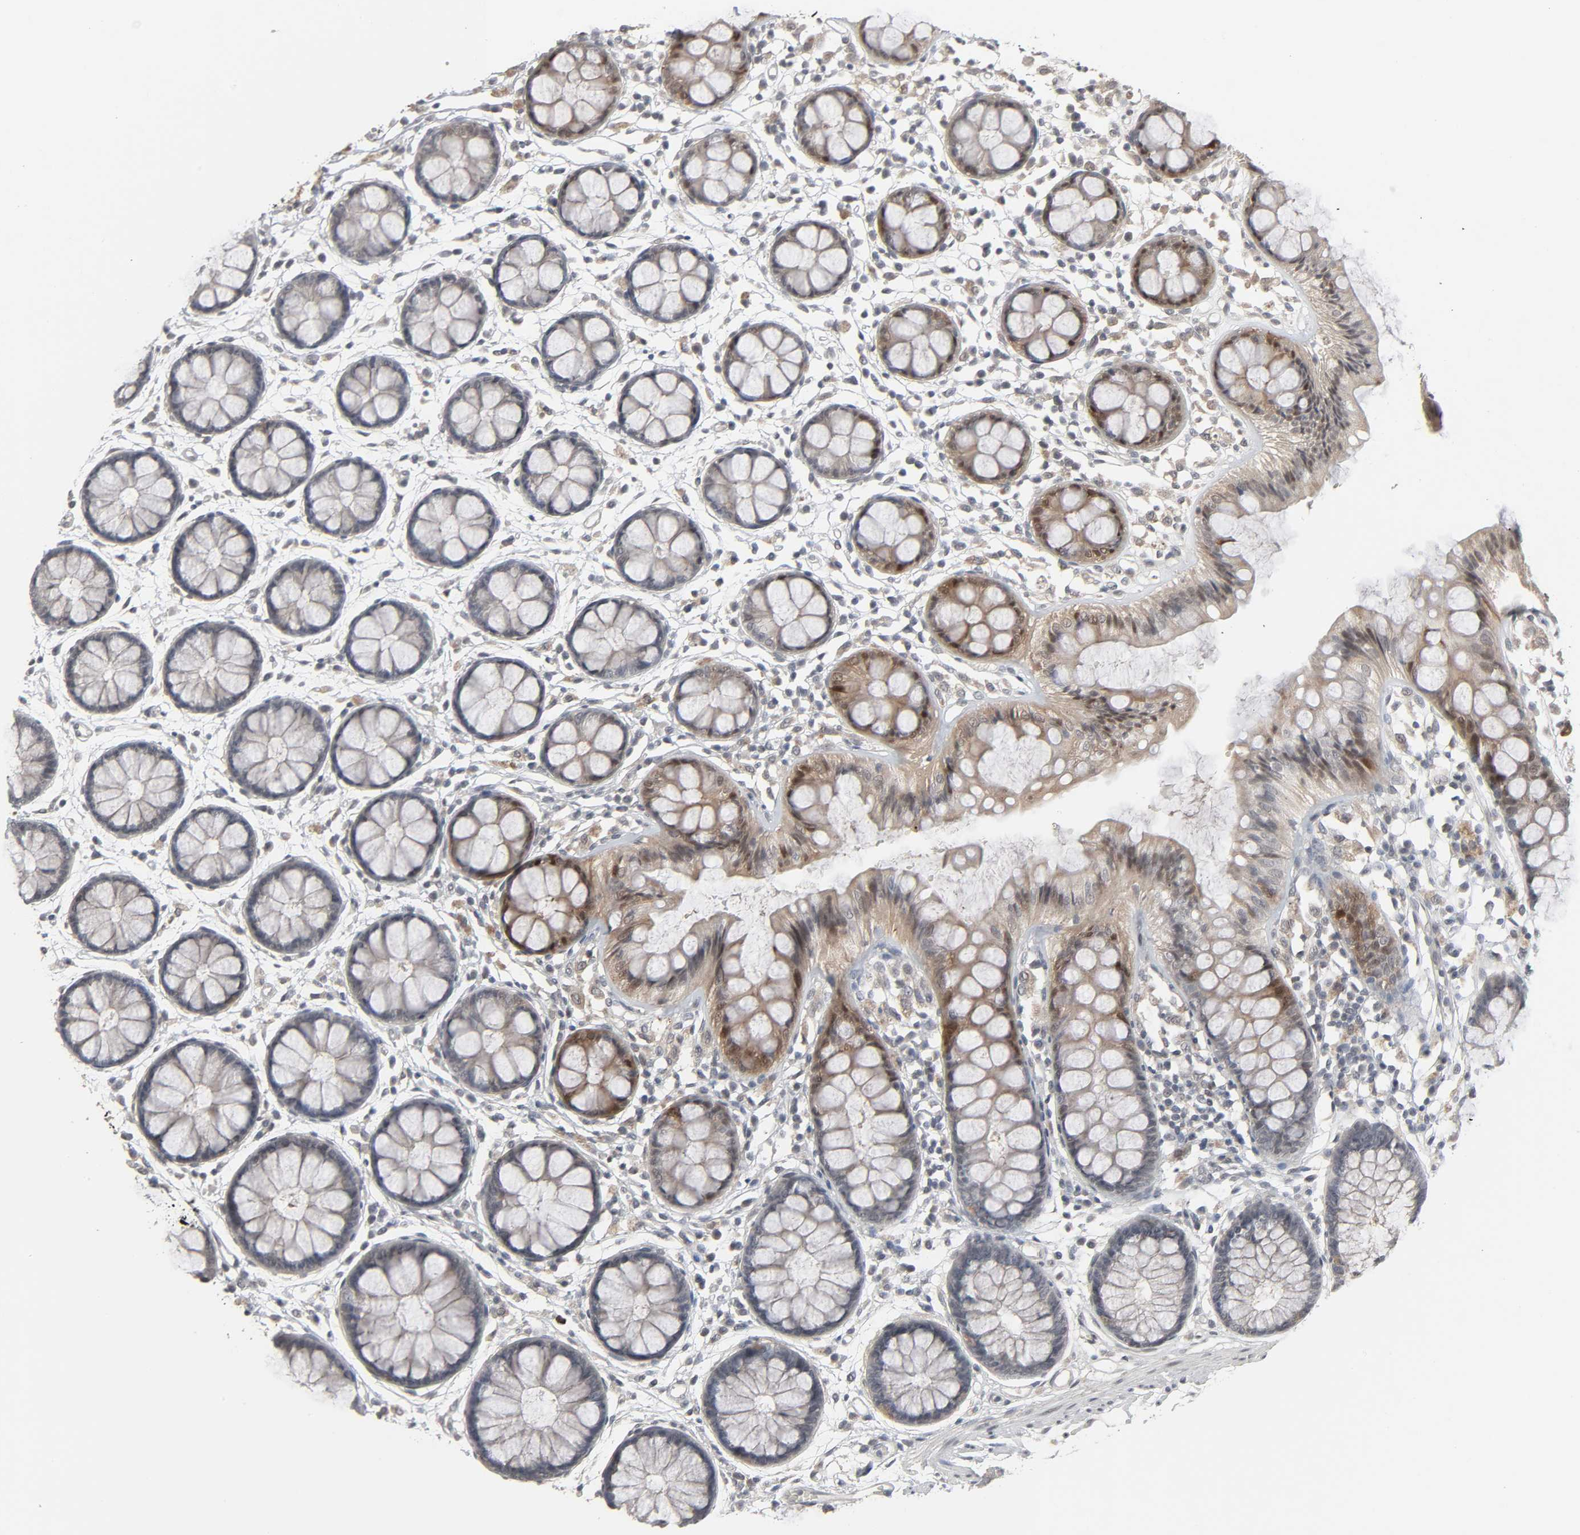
{"staining": {"intensity": "strong", "quantity": "25%-75%", "location": "cytoplasmic/membranous"}, "tissue": "rectum", "cell_type": "Glandular cells", "image_type": "normal", "snomed": [{"axis": "morphology", "description": "Normal tissue, NOS"}, {"axis": "topography", "description": "Rectum"}], "caption": "IHC (DAB (3,3'-diaminobenzidine)) staining of unremarkable human rectum demonstrates strong cytoplasmic/membranous protein staining in about 25%-75% of glandular cells.", "gene": "ZNF222", "patient": {"sex": "female", "age": 66}}